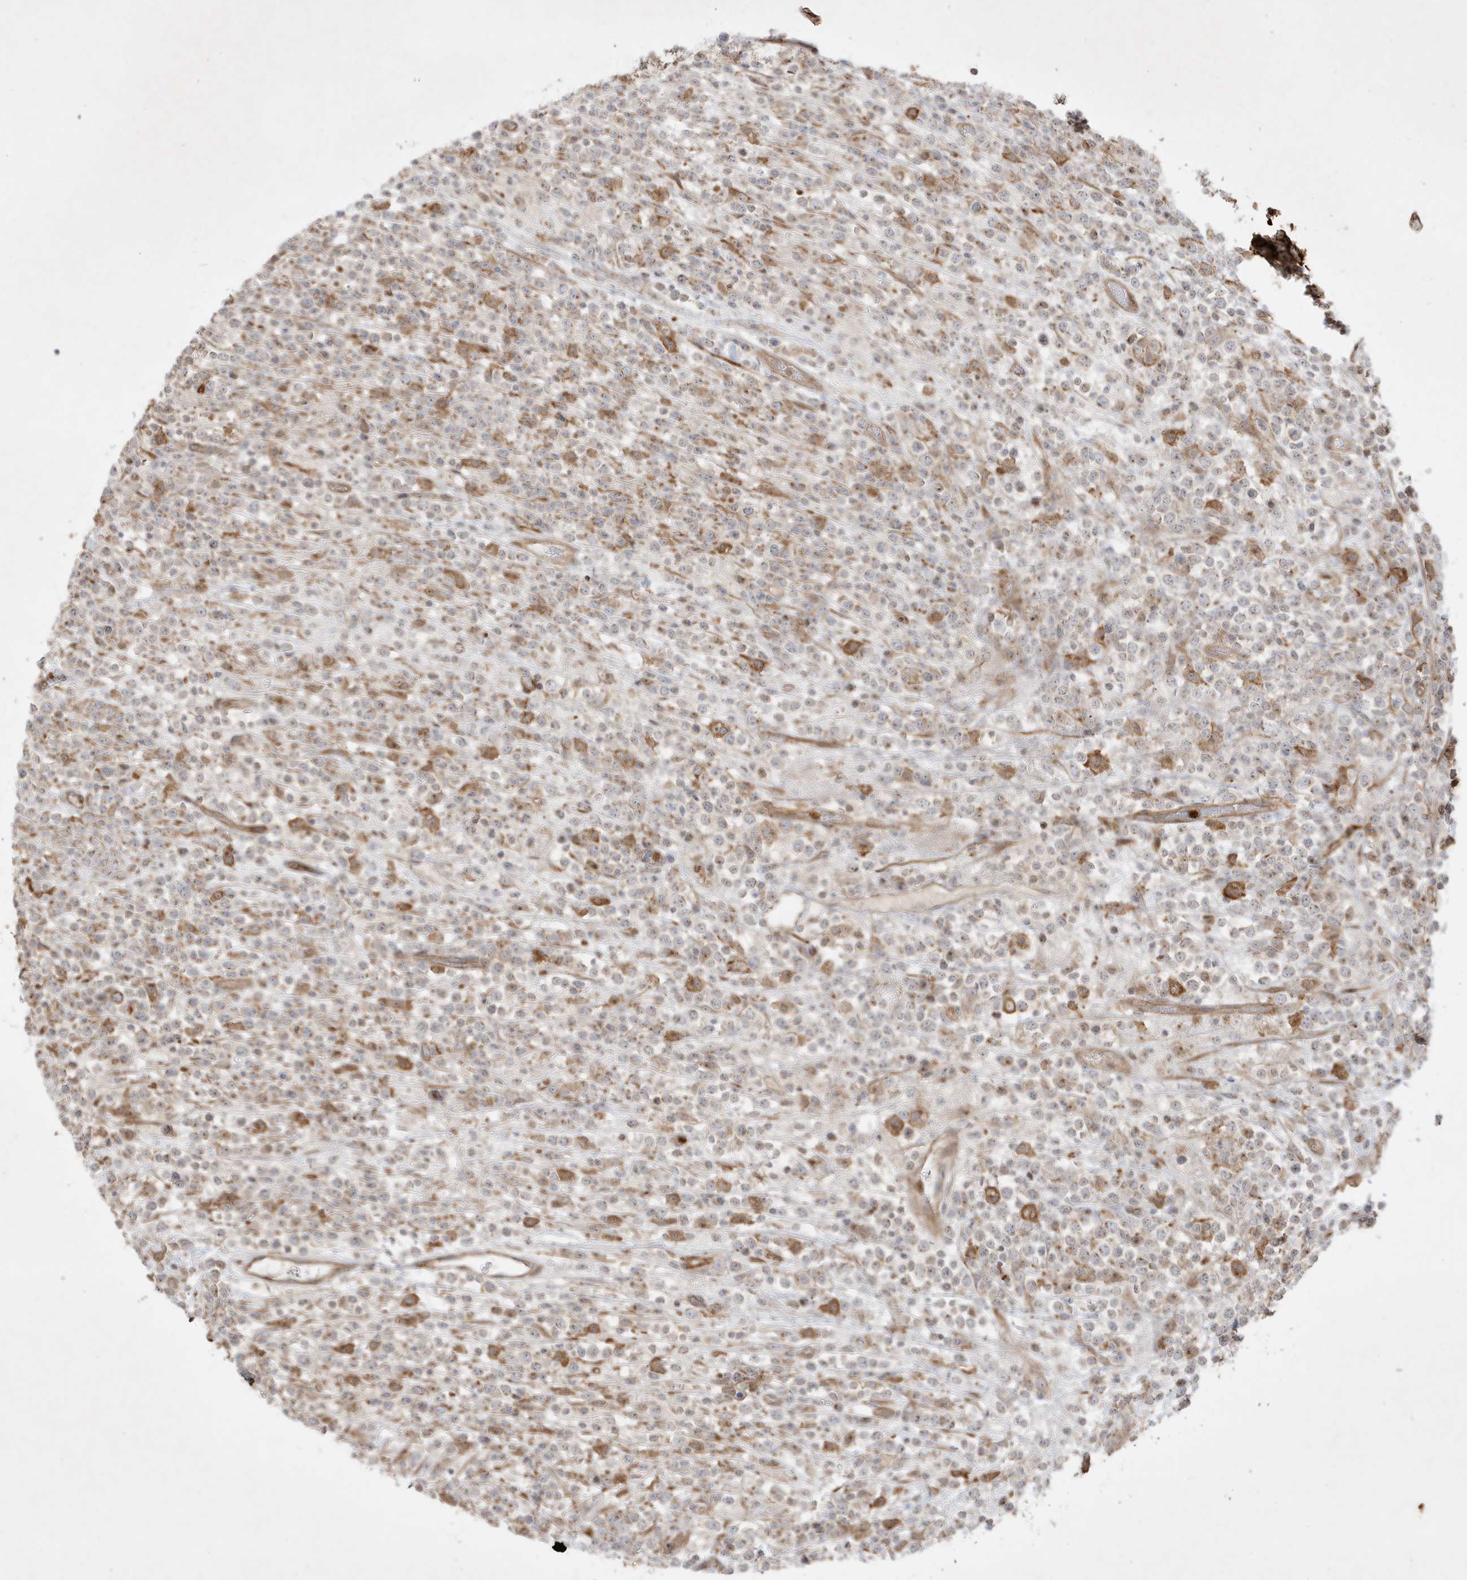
{"staining": {"intensity": "weak", "quantity": "25%-75%", "location": "cytoplasmic/membranous"}, "tissue": "lymphoma", "cell_type": "Tumor cells", "image_type": "cancer", "snomed": [{"axis": "morphology", "description": "Malignant lymphoma, non-Hodgkin's type, High grade"}, {"axis": "topography", "description": "Colon"}], "caption": "Weak cytoplasmic/membranous expression for a protein is present in about 25%-75% of tumor cells of malignant lymphoma, non-Hodgkin's type (high-grade) using immunohistochemistry.", "gene": "IFT57", "patient": {"sex": "female", "age": 53}}